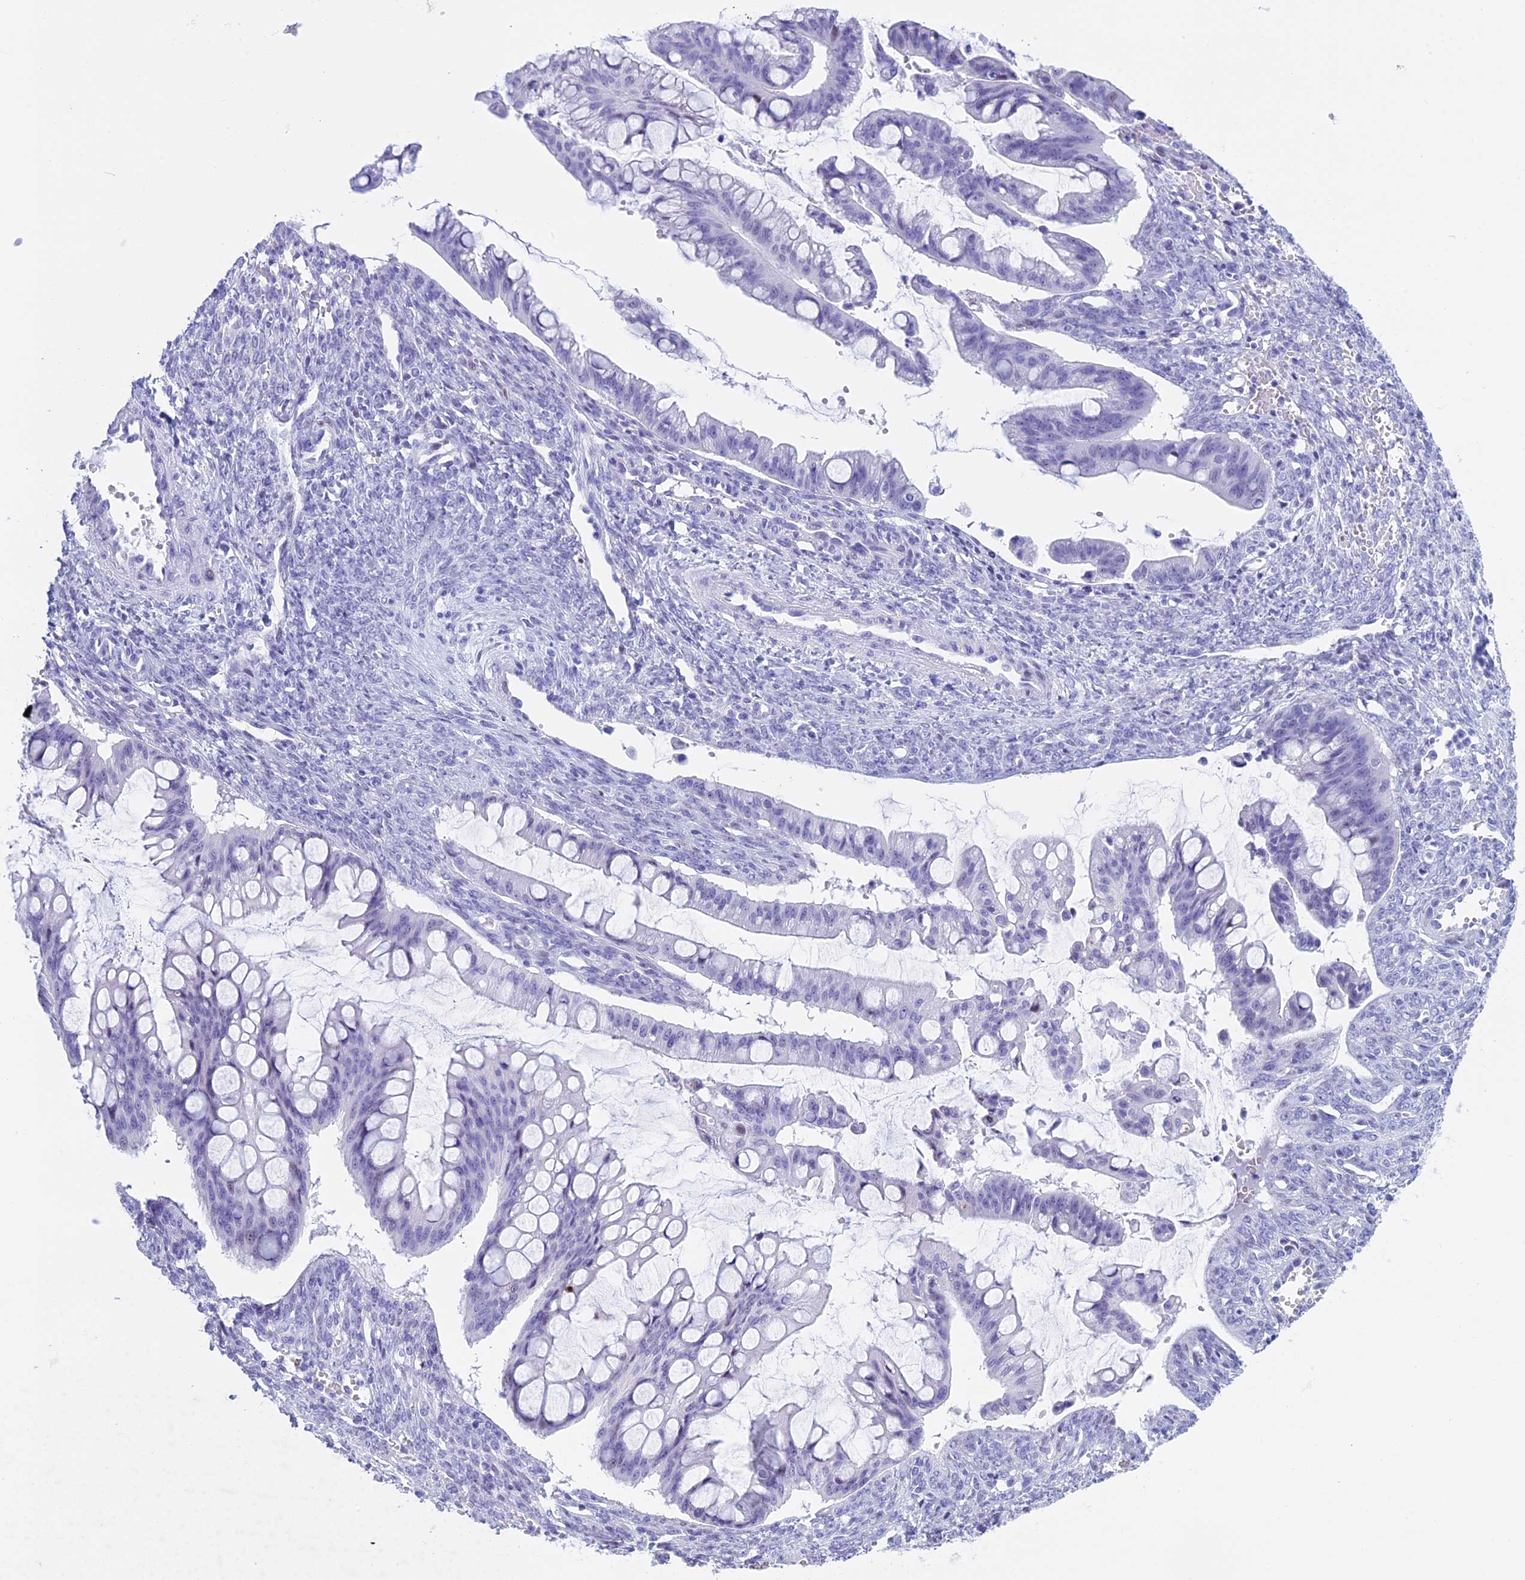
{"staining": {"intensity": "negative", "quantity": "none", "location": "none"}, "tissue": "ovarian cancer", "cell_type": "Tumor cells", "image_type": "cancer", "snomed": [{"axis": "morphology", "description": "Cystadenocarcinoma, mucinous, NOS"}, {"axis": "topography", "description": "Ovary"}], "caption": "High magnification brightfield microscopy of ovarian mucinous cystadenocarcinoma stained with DAB (brown) and counterstained with hematoxylin (blue): tumor cells show no significant positivity.", "gene": "KCTD21", "patient": {"sex": "female", "age": 73}}